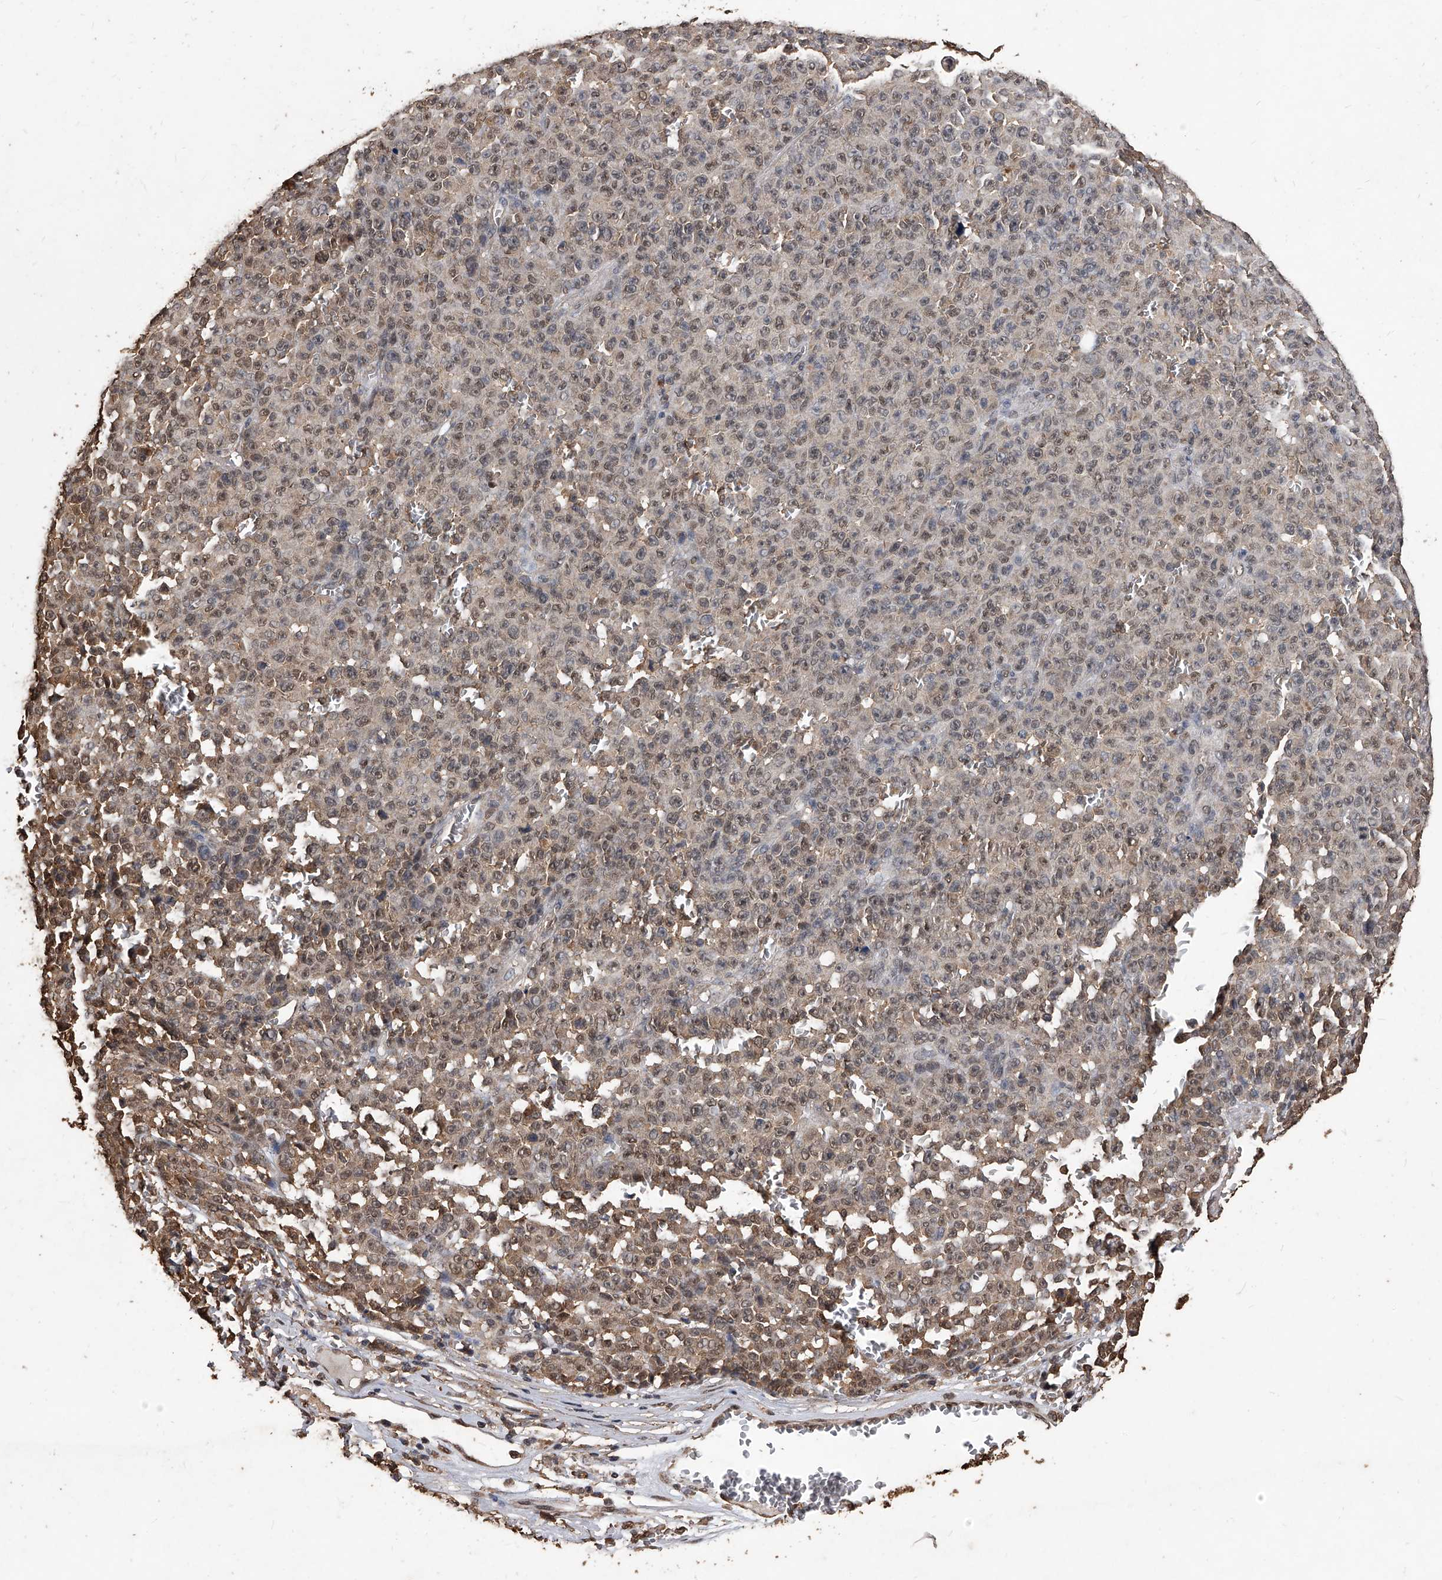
{"staining": {"intensity": "moderate", "quantity": "25%-75%", "location": "nuclear"}, "tissue": "melanoma", "cell_type": "Tumor cells", "image_type": "cancer", "snomed": [{"axis": "morphology", "description": "Malignant melanoma, NOS"}, {"axis": "topography", "description": "Skin"}], "caption": "Melanoma tissue displays moderate nuclear staining in about 25%-75% of tumor cells, visualized by immunohistochemistry.", "gene": "FBXL4", "patient": {"sex": "female", "age": 82}}